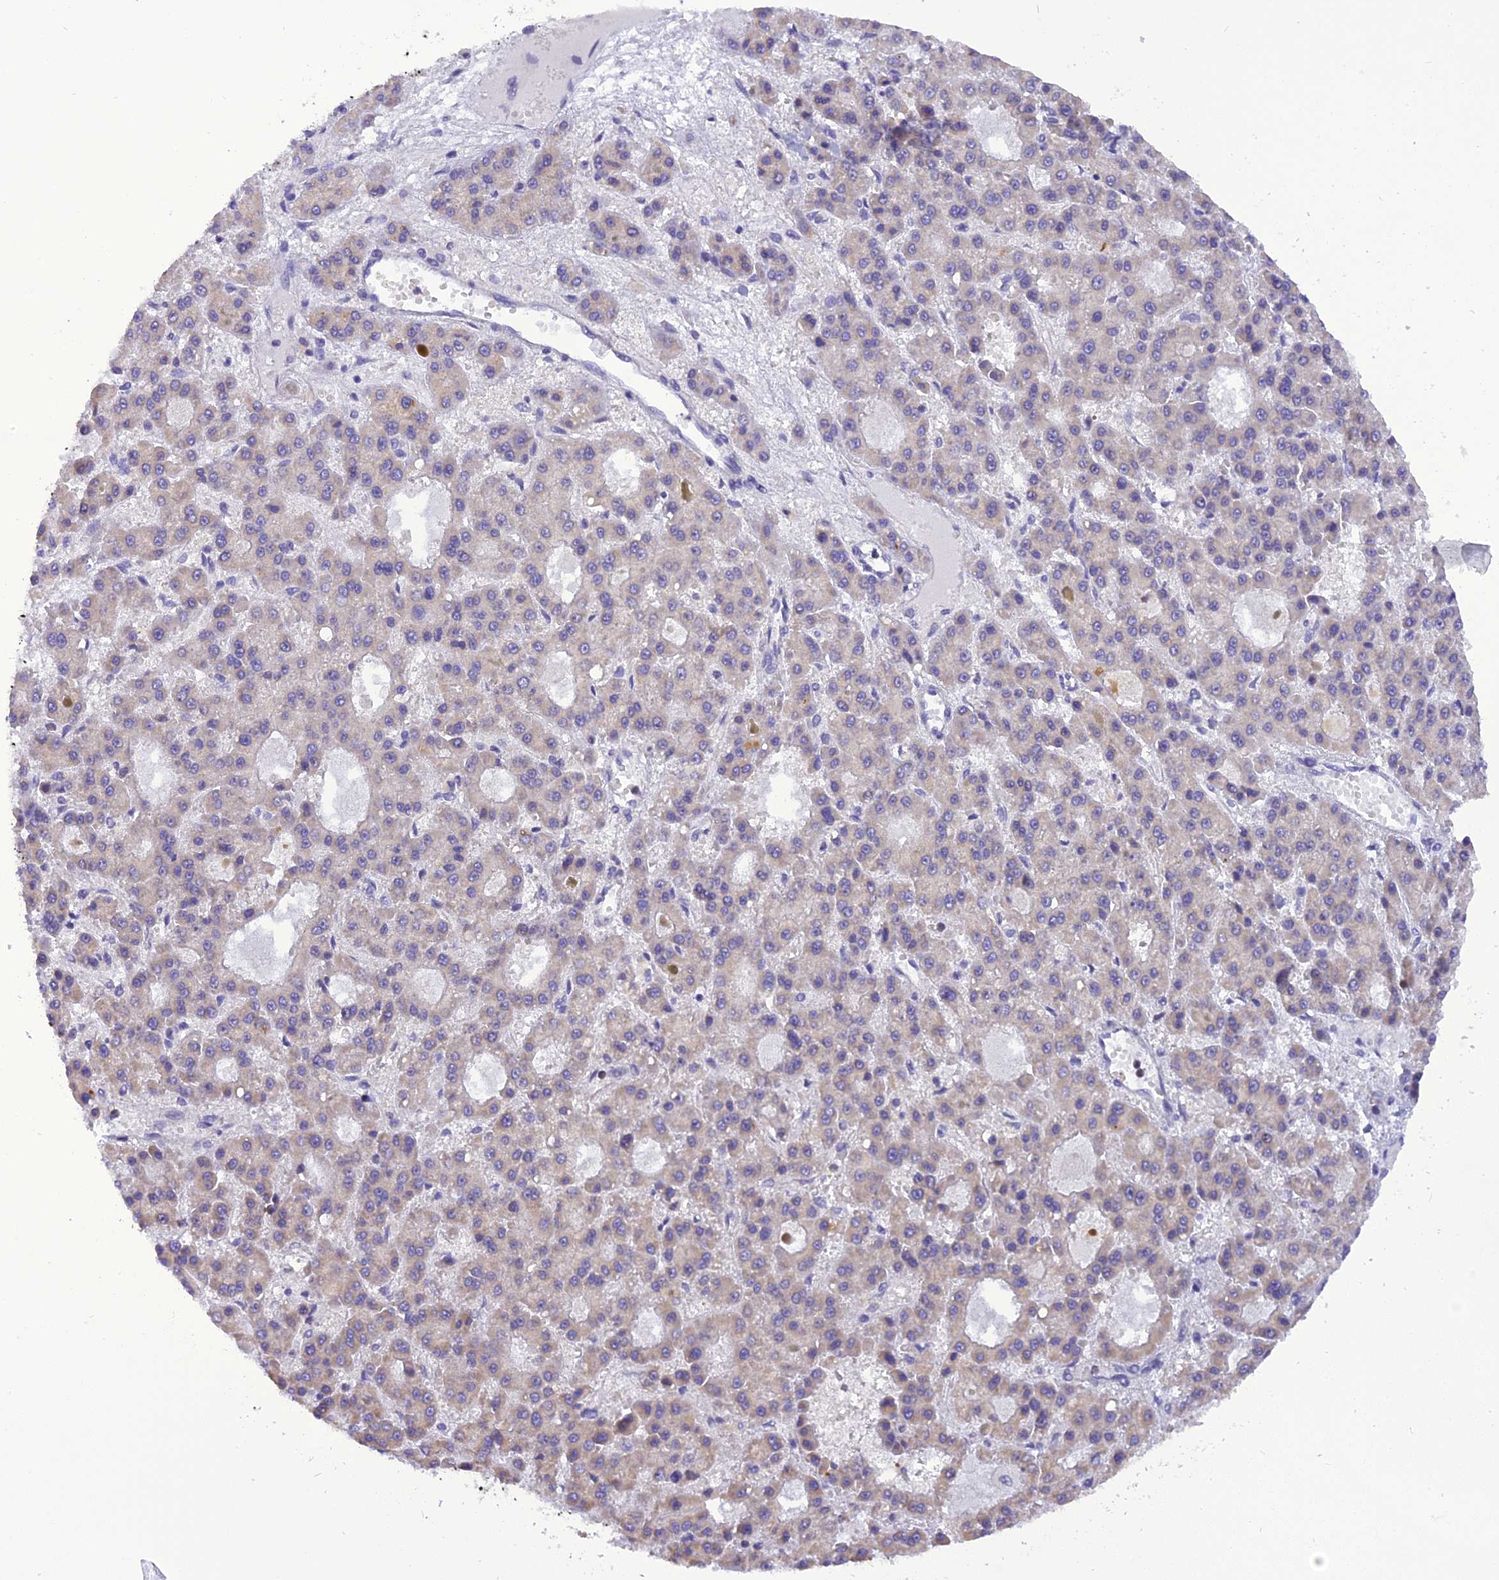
{"staining": {"intensity": "weak", "quantity": "<25%", "location": "cytoplasmic/membranous"}, "tissue": "liver cancer", "cell_type": "Tumor cells", "image_type": "cancer", "snomed": [{"axis": "morphology", "description": "Carcinoma, Hepatocellular, NOS"}, {"axis": "topography", "description": "Liver"}], "caption": "This is an immunohistochemistry micrograph of human liver hepatocellular carcinoma. There is no positivity in tumor cells.", "gene": "TRIM3", "patient": {"sex": "male", "age": 70}}